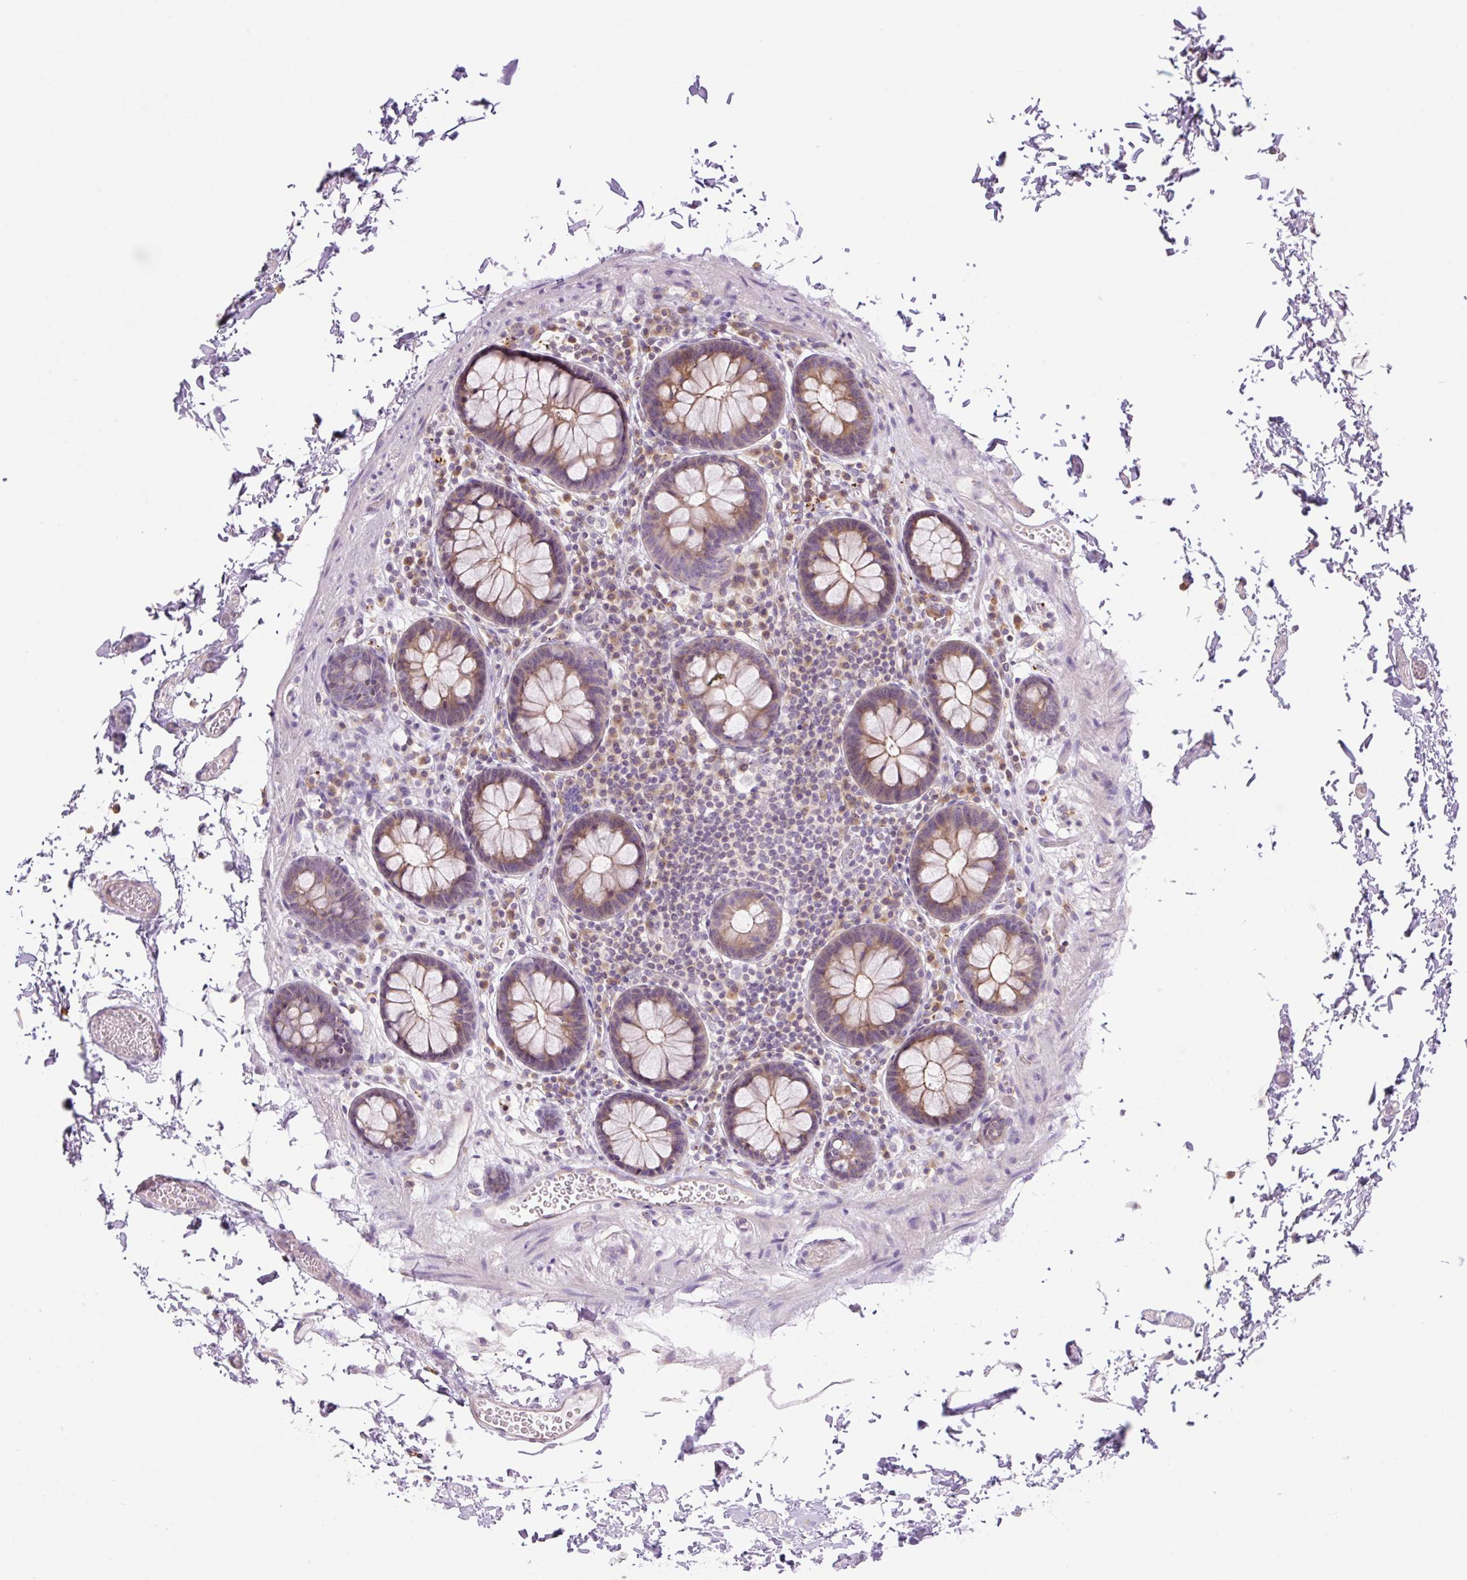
{"staining": {"intensity": "negative", "quantity": "none", "location": "none"}, "tissue": "colon", "cell_type": "Endothelial cells", "image_type": "normal", "snomed": [{"axis": "morphology", "description": "Normal tissue, NOS"}, {"axis": "topography", "description": "Colon"}, {"axis": "topography", "description": "Peripheral nerve tissue"}], "caption": "This is an immunohistochemistry micrograph of benign colon. There is no positivity in endothelial cells.", "gene": "GRID2", "patient": {"sex": "male", "age": 84}}